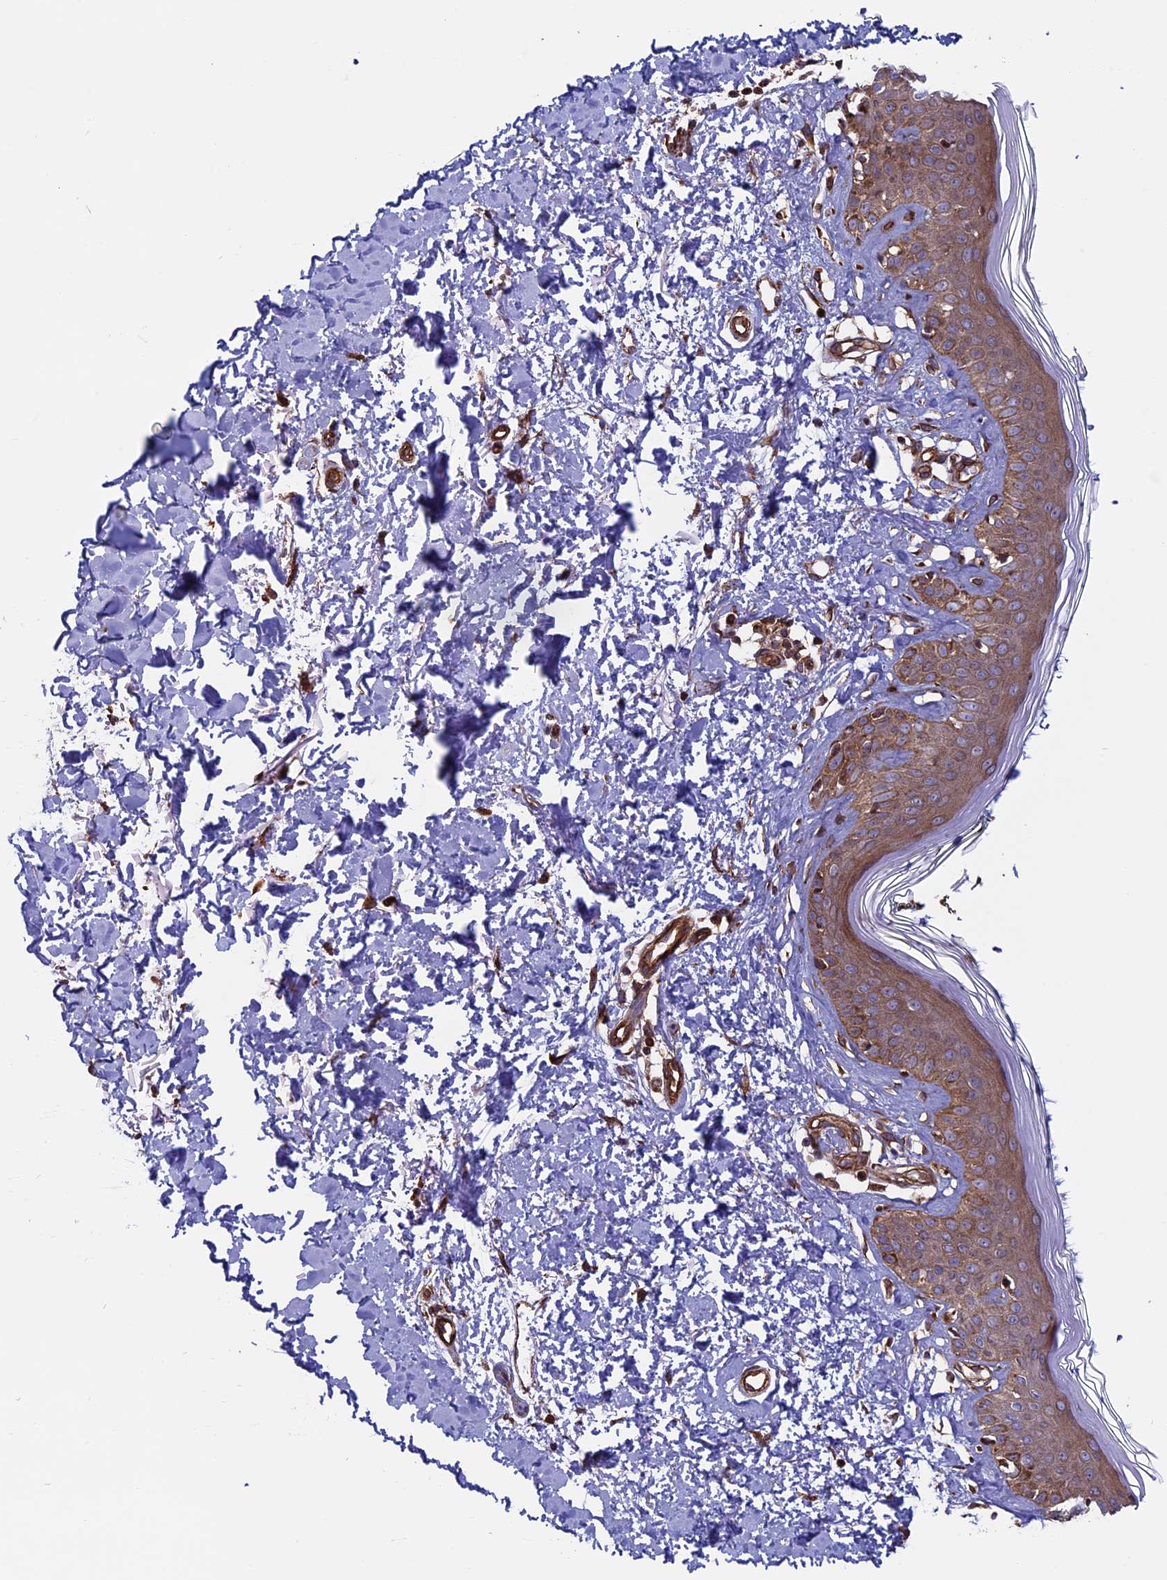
{"staining": {"intensity": "strong", "quantity": ">75%", "location": "cytoplasmic/membranous"}, "tissue": "skin", "cell_type": "Fibroblasts", "image_type": "normal", "snomed": [{"axis": "morphology", "description": "Normal tissue, NOS"}, {"axis": "topography", "description": "Skin"}], "caption": "Unremarkable skin demonstrates strong cytoplasmic/membranous staining in about >75% of fibroblasts.", "gene": "CCDC8", "patient": {"sex": "female", "age": 64}}